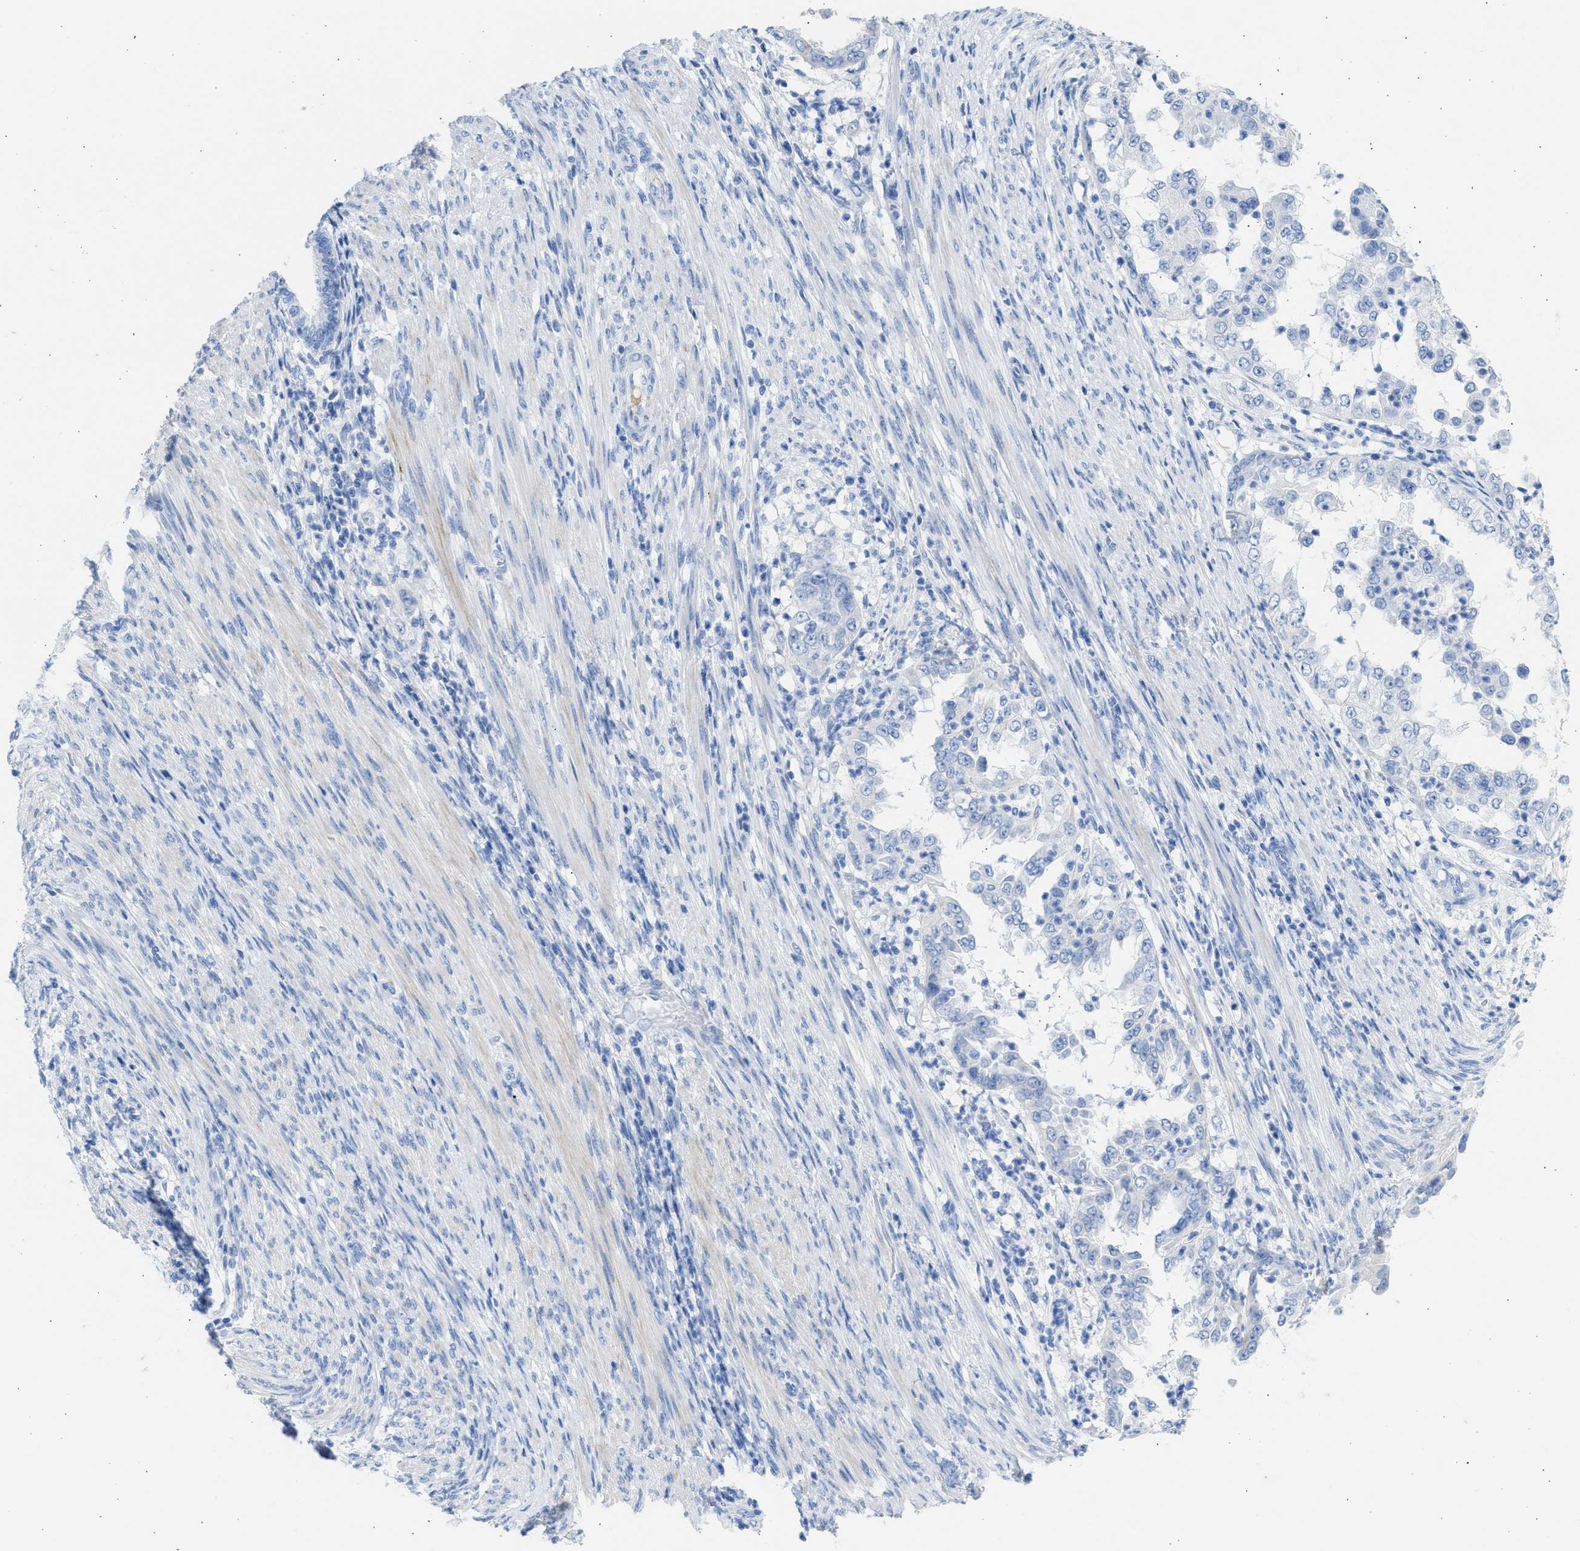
{"staining": {"intensity": "negative", "quantity": "none", "location": "none"}, "tissue": "endometrial cancer", "cell_type": "Tumor cells", "image_type": "cancer", "snomed": [{"axis": "morphology", "description": "Adenocarcinoma, NOS"}, {"axis": "topography", "description": "Endometrium"}], "caption": "Immunohistochemistry (IHC) of human endometrial cancer demonstrates no staining in tumor cells.", "gene": "SPATA3", "patient": {"sex": "female", "age": 85}}